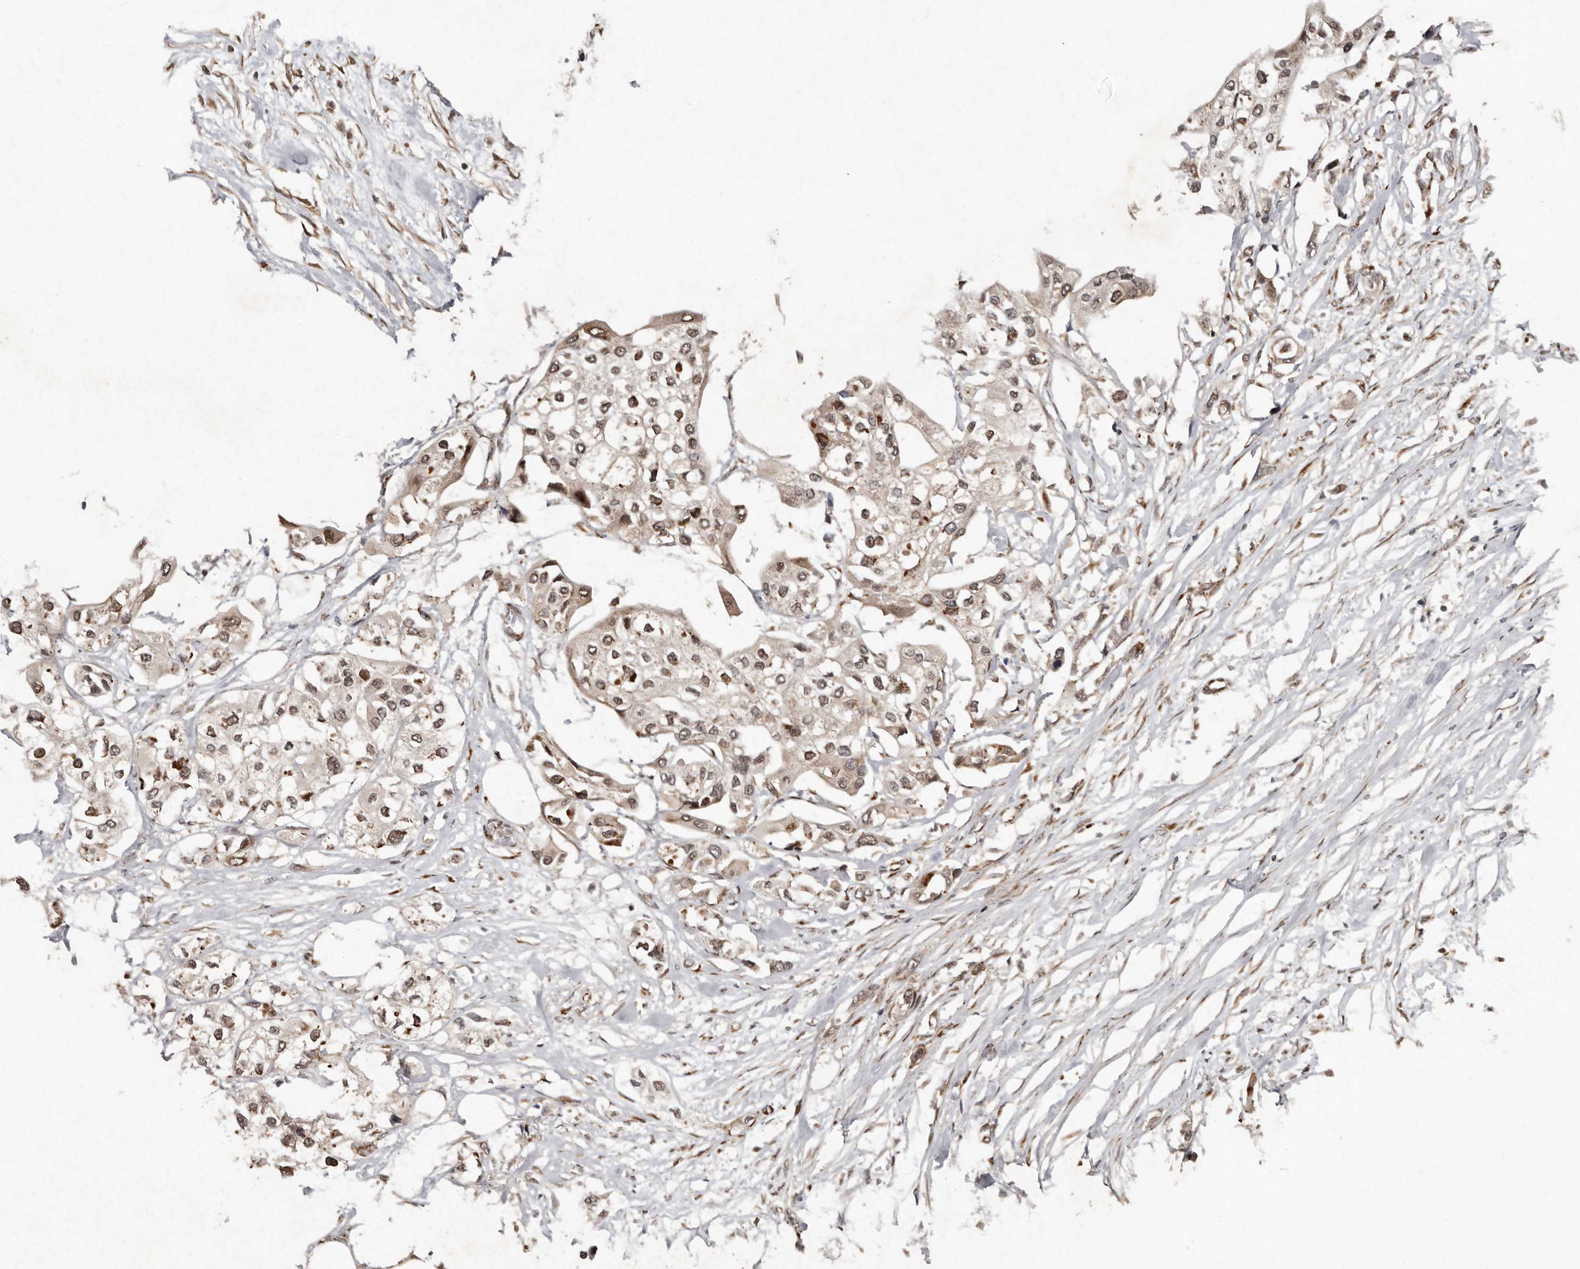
{"staining": {"intensity": "moderate", "quantity": ">75%", "location": "nuclear"}, "tissue": "urothelial cancer", "cell_type": "Tumor cells", "image_type": "cancer", "snomed": [{"axis": "morphology", "description": "Urothelial carcinoma, High grade"}, {"axis": "topography", "description": "Urinary bladder"}], "caption": "A brown stain shows moderate nuclear staining of a protein in human urothelial cancer tumor cells.", "gene": "LRGUK", "patient": {"sex": "male", "age": 64}}